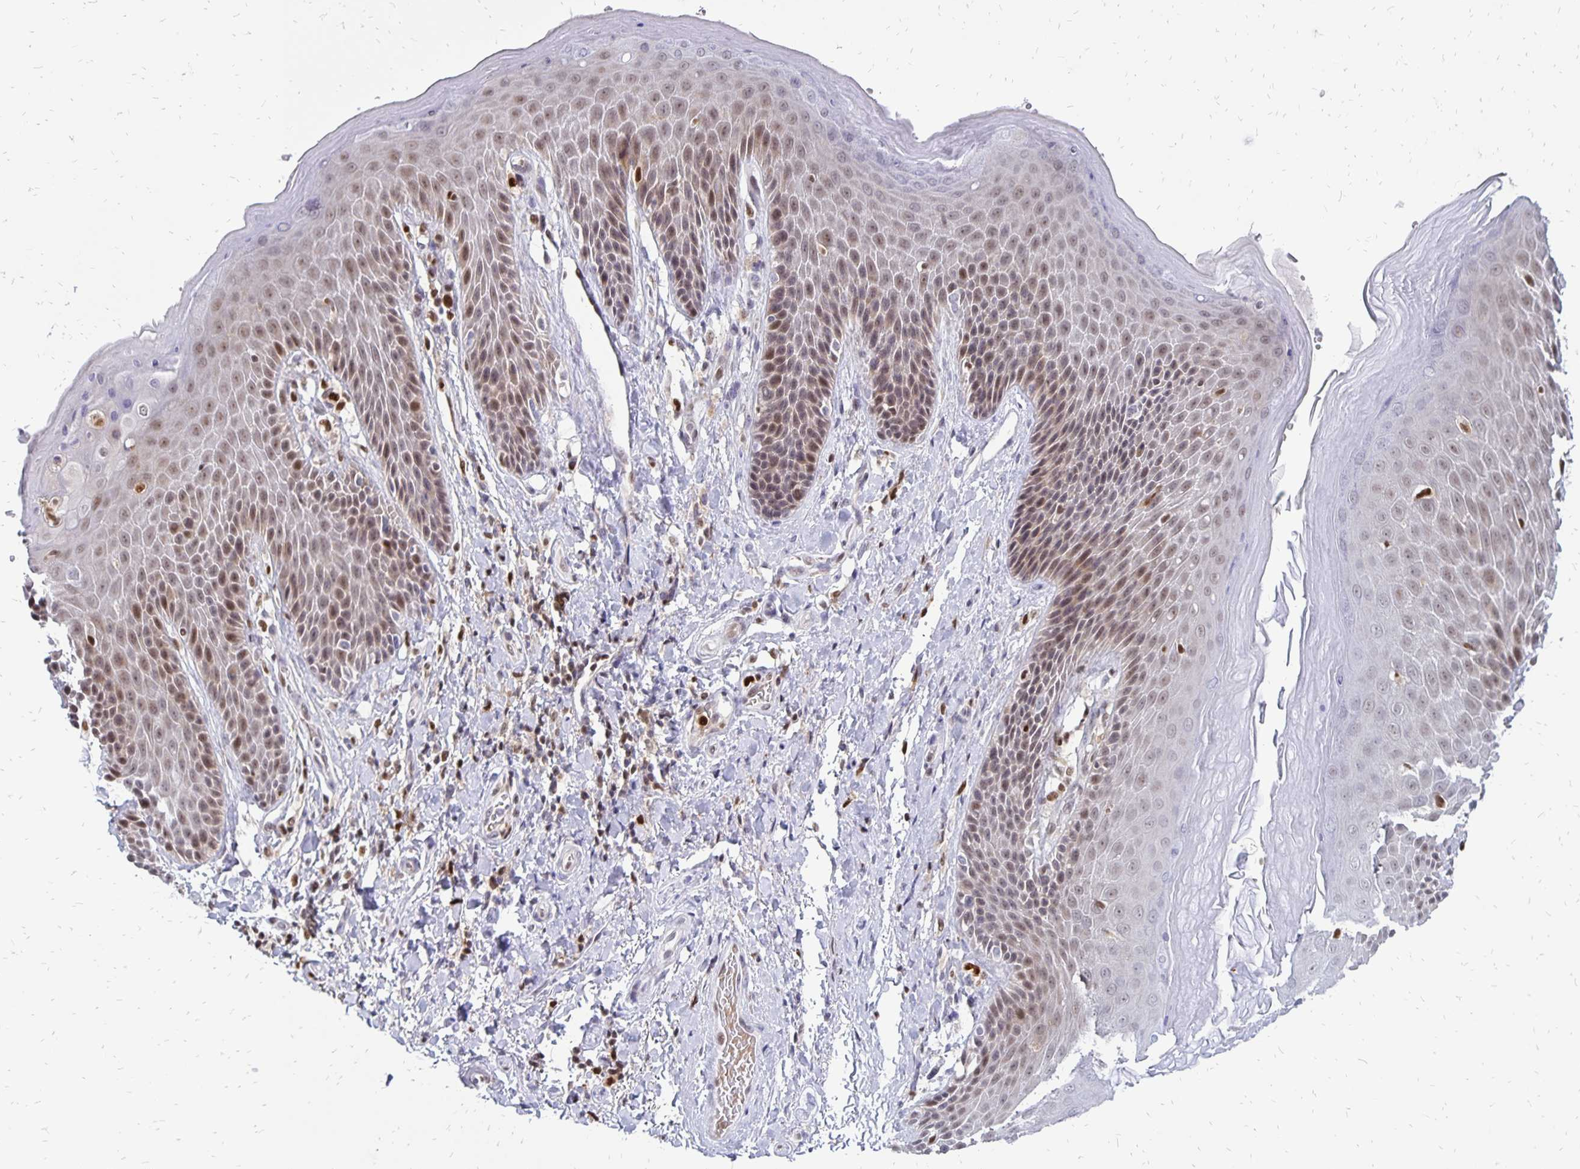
{"staining": {"intensity": "weak", "quantity": "25%-75%", "location": "nuclear"}, "tissue": "skin", "cell_type": "Epidermal cells", "image_type": "normal", "snomed": [{"axis": "morphology", "description": "Normal tissue, NOS"}, {"axis": "topography", "description": "Anal"}, {"axis": "topography", "description": "Peripheral nerve tissue"}], "caption": "Protein expression analysis of benign skin exhibits weak nuclear staining in about 25%-75% of epidermal cells. (DAB IHC, brown staining for protein, blue staining for nuclei).", "gene": "DCK", "patient": {"sex": "male", "age": 51}}